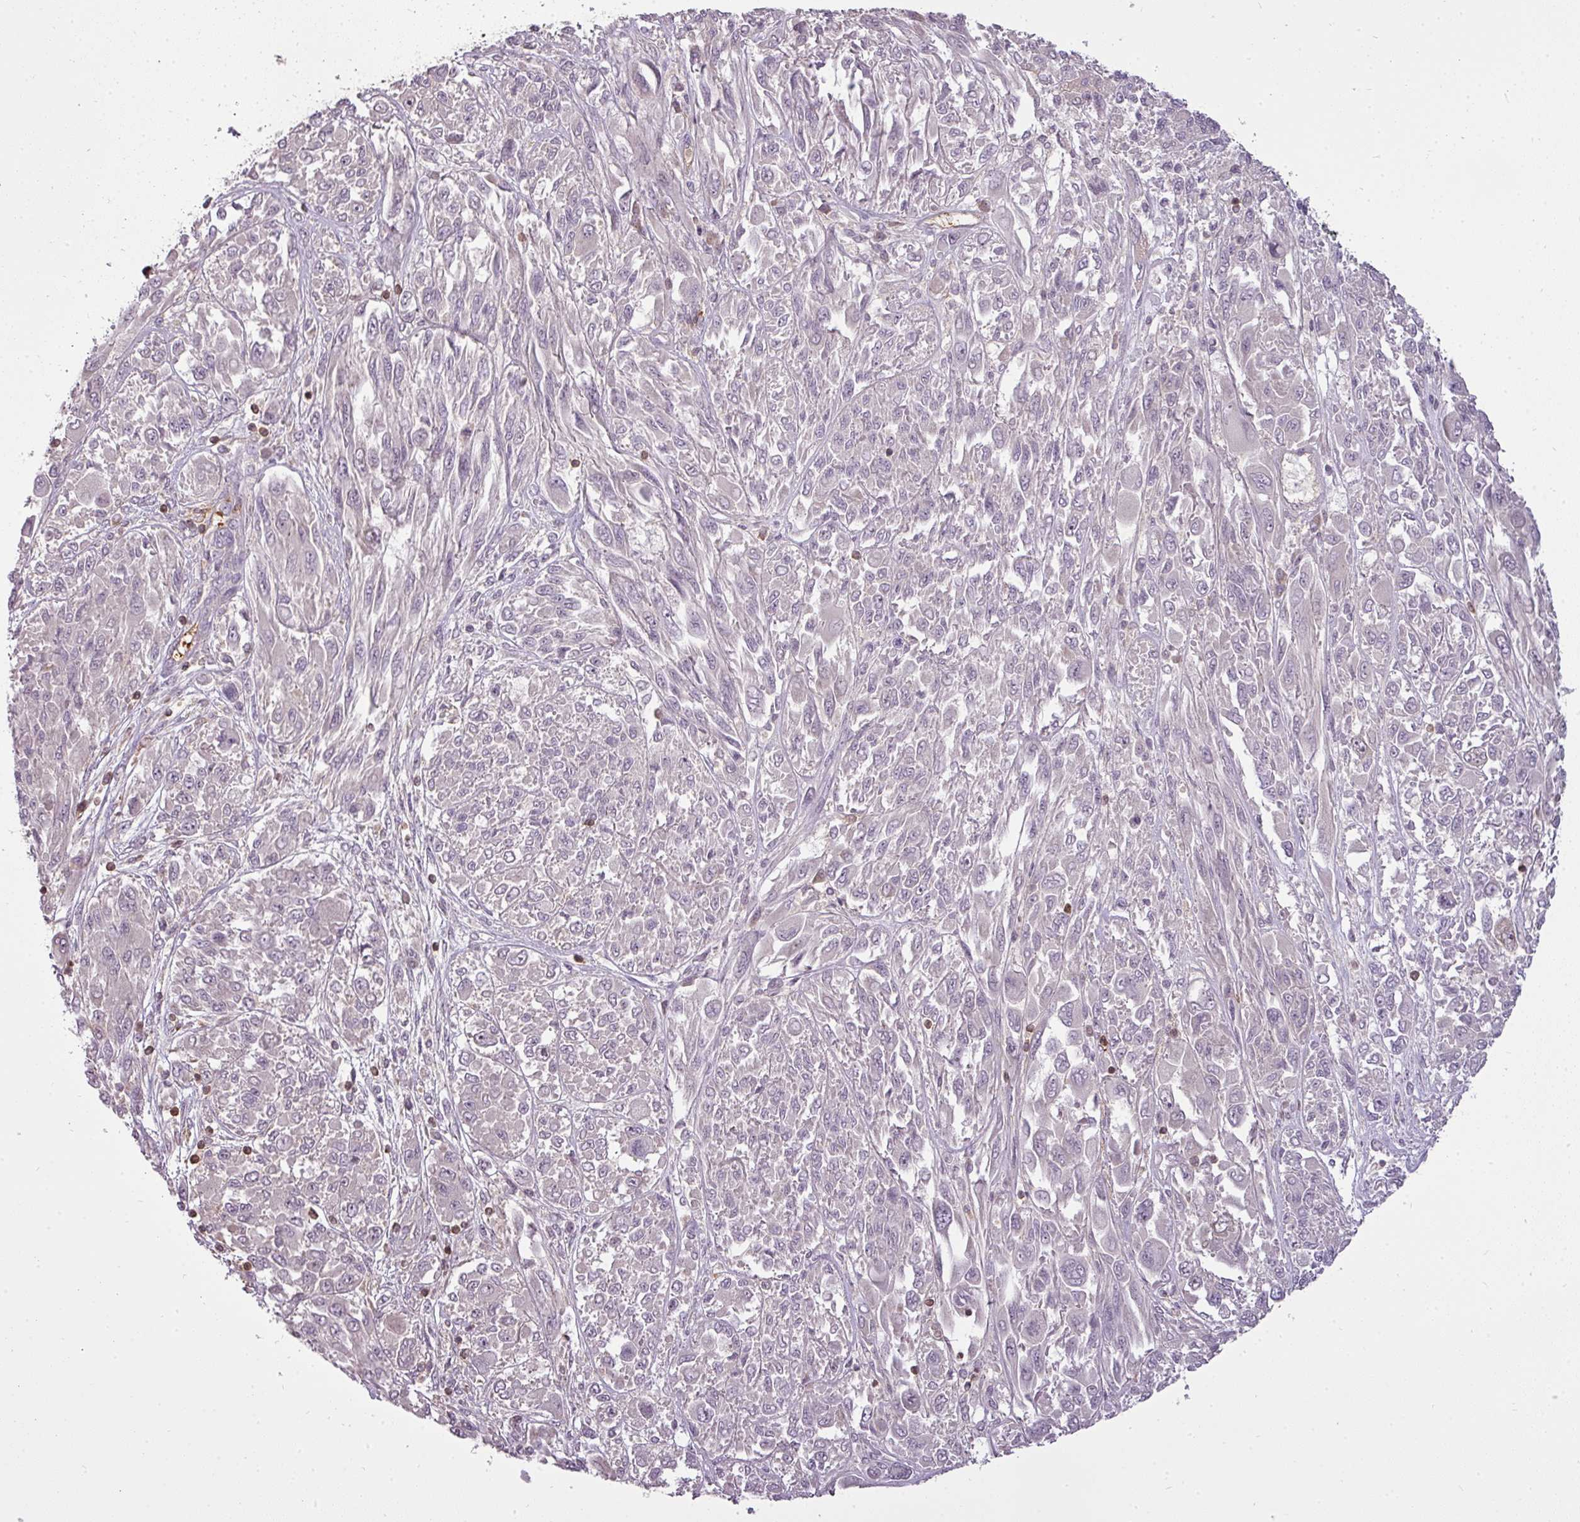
{"staining": {"intensity": "negative", "quantity": "none", "location": "none"}, "tissue": "melanoma", "cell_type": "Tumor cells", "image_type": "cancer", "snomed": [{"axis": "morphology", "description": "Malignant melanoma, NOS"}, {"axis": "topography", "description": "Skin"}], "caption": "An immunohistochemistry micrograph of malignant melanoma is shown. There is no staining in tumor cells of malignant melanoma.", "gene": "STK4", "patient": {"sex": "female", "age": 91}}